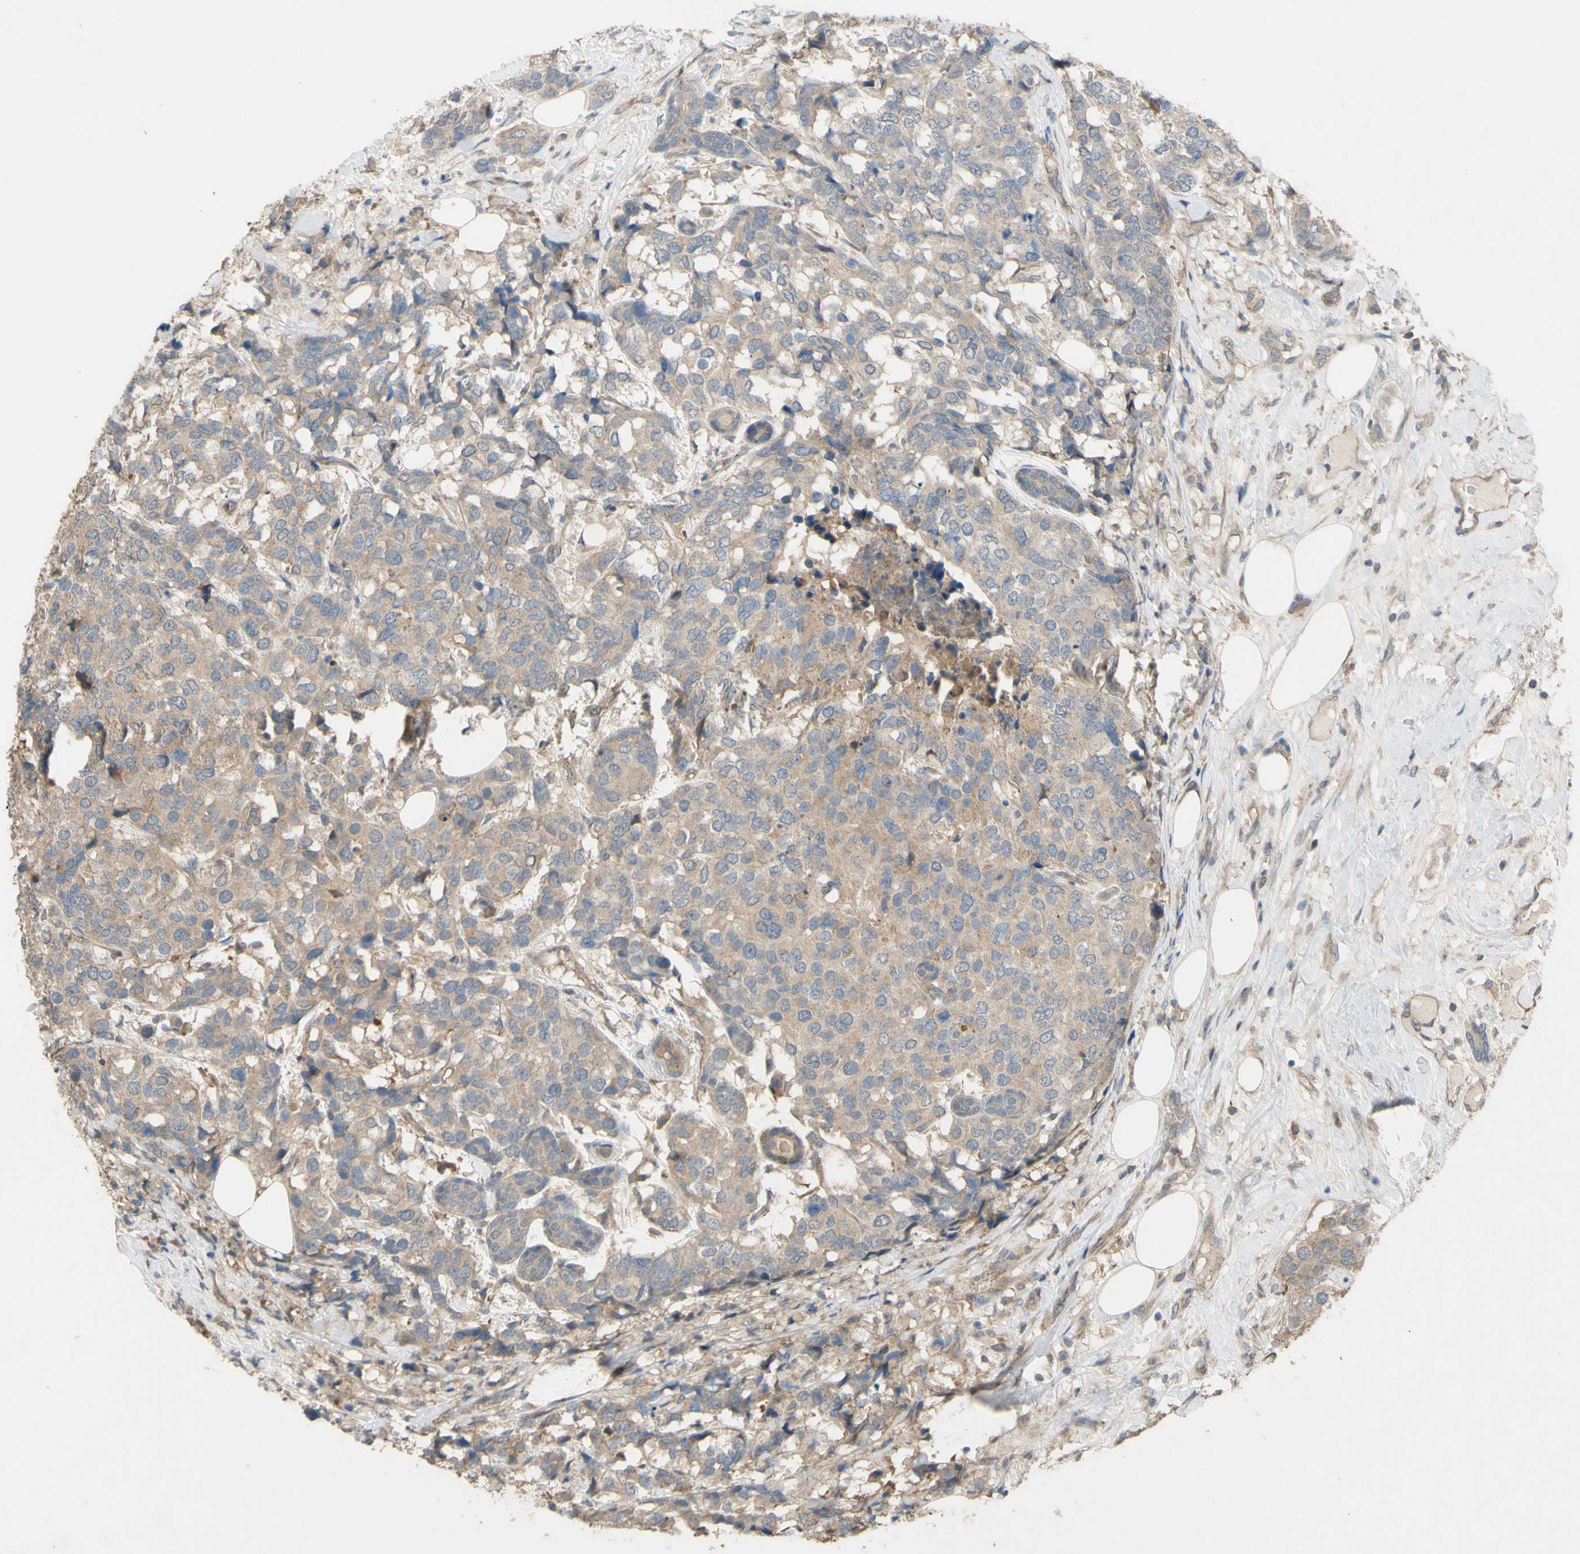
{"staining": {"intensity": "moderate", "quantity": ">75%", "location": "cytoplasmic/membranous"}, "tissue": "breast cancer", "cell_type": "Tumor cells", "image_type": "cancer", "snomed": [{"axis": "morphology", "description": "Lobular carcinoma"}, {"axis": "topography", "description": "Breast"}], "caption": "Lobular carcinoma (breast) stained with immunohistochemistry demonstrates moderate cytoplasmic/membranous staining in about >75% of tumor cells. The protein is shown in brown color, while the nuclei are stained blue.", "gene": "SHROOM4", "patient": {"sex": "female", "age": 59}}